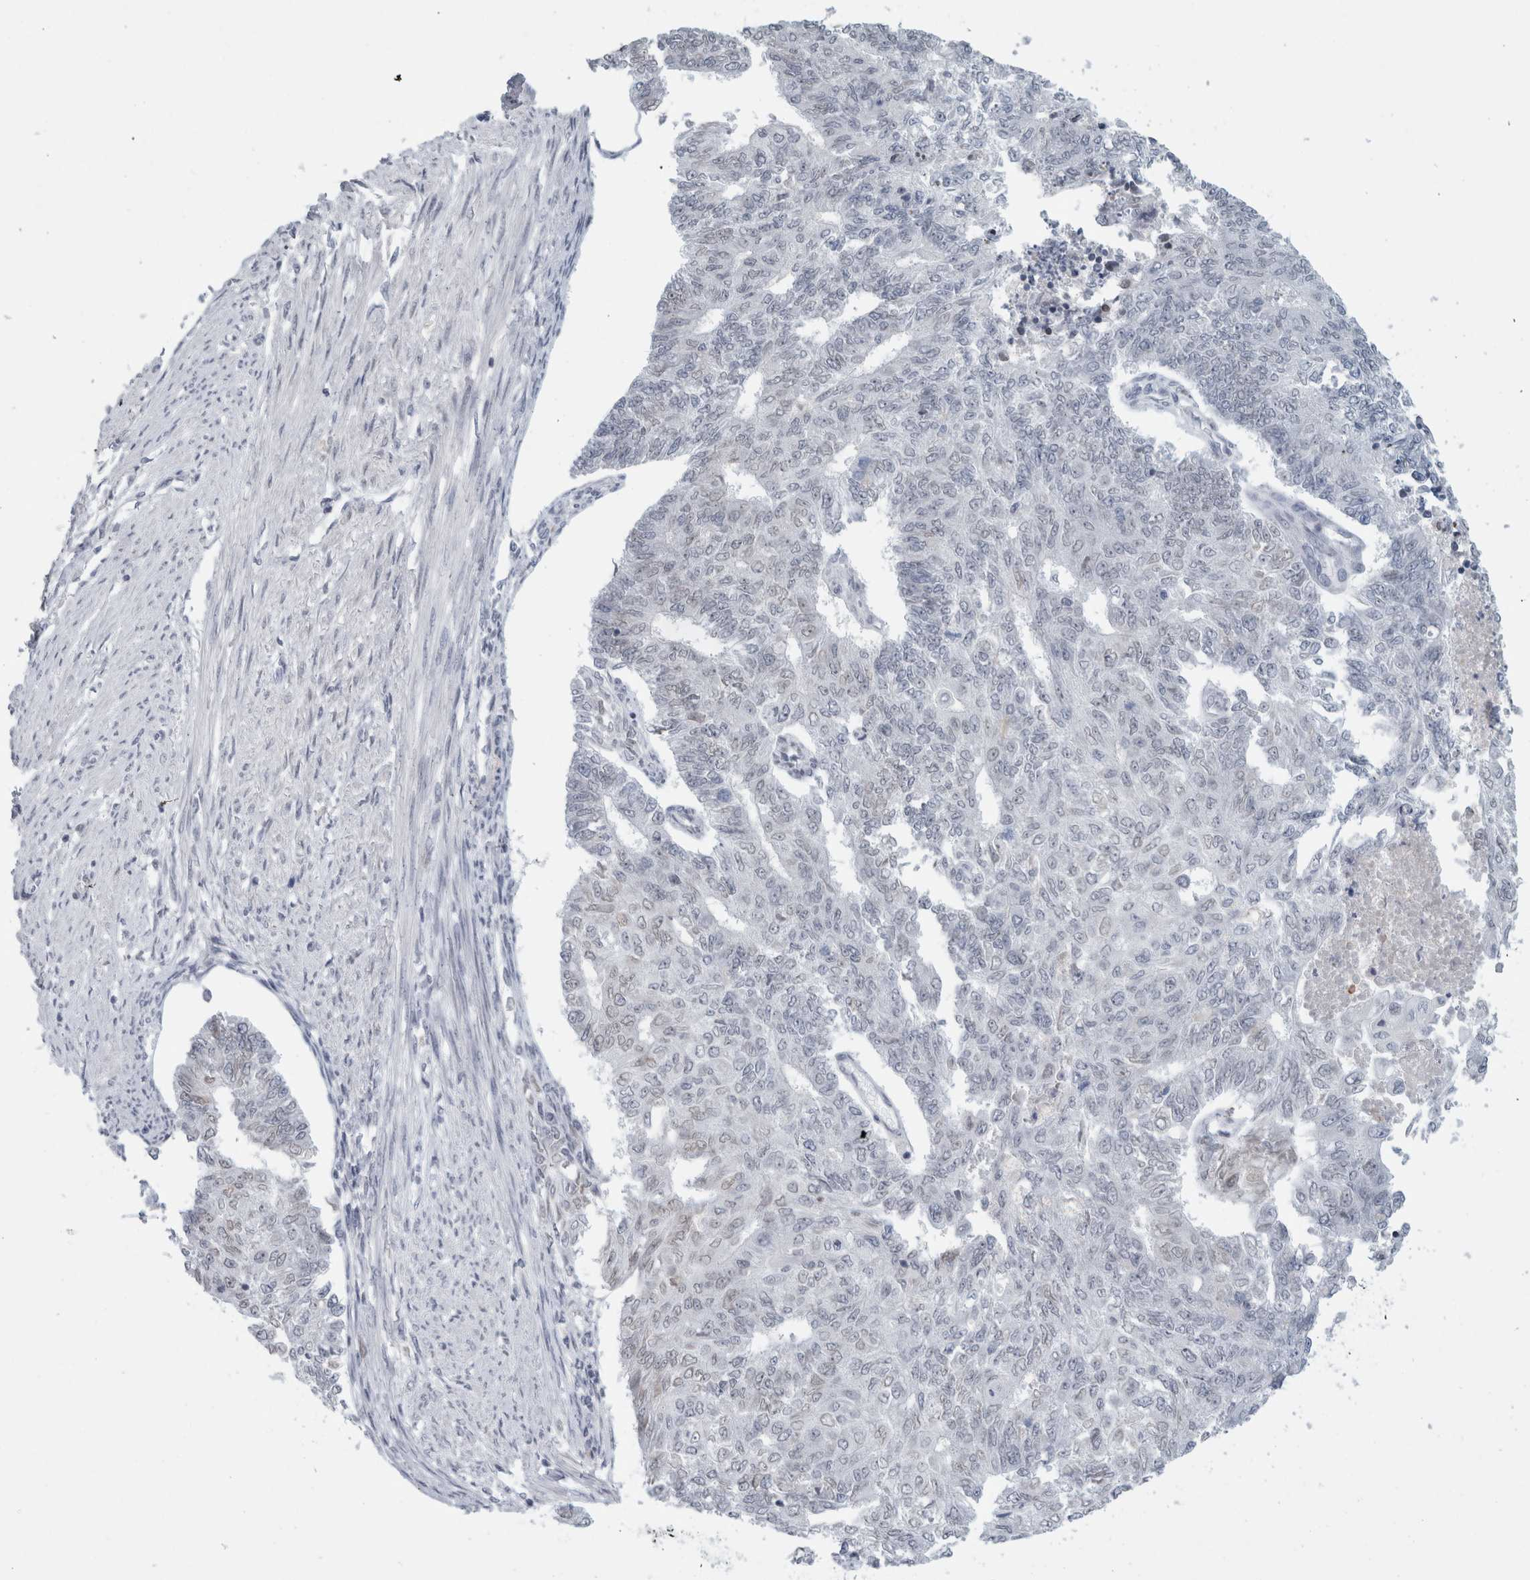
{"staining": {"intensity": "weak", "quantity": "<25%", "location": "nuclear"}, "tissue": "endometrial cancer", "cell_type": "Tumor cells", "image_type": "cancer", "snomed": [{"axis": "morphology", "description": "Adenocarcinoma, NOS"}, {"axis": "topography", "description": "Endometrium"}], "caption": "Micrograph shows no significant protein staining in tumor cells of adenocarcinoma (endometrial).", "gene": "ZNF770", "patient": {"sex": "female", "age": 32}}